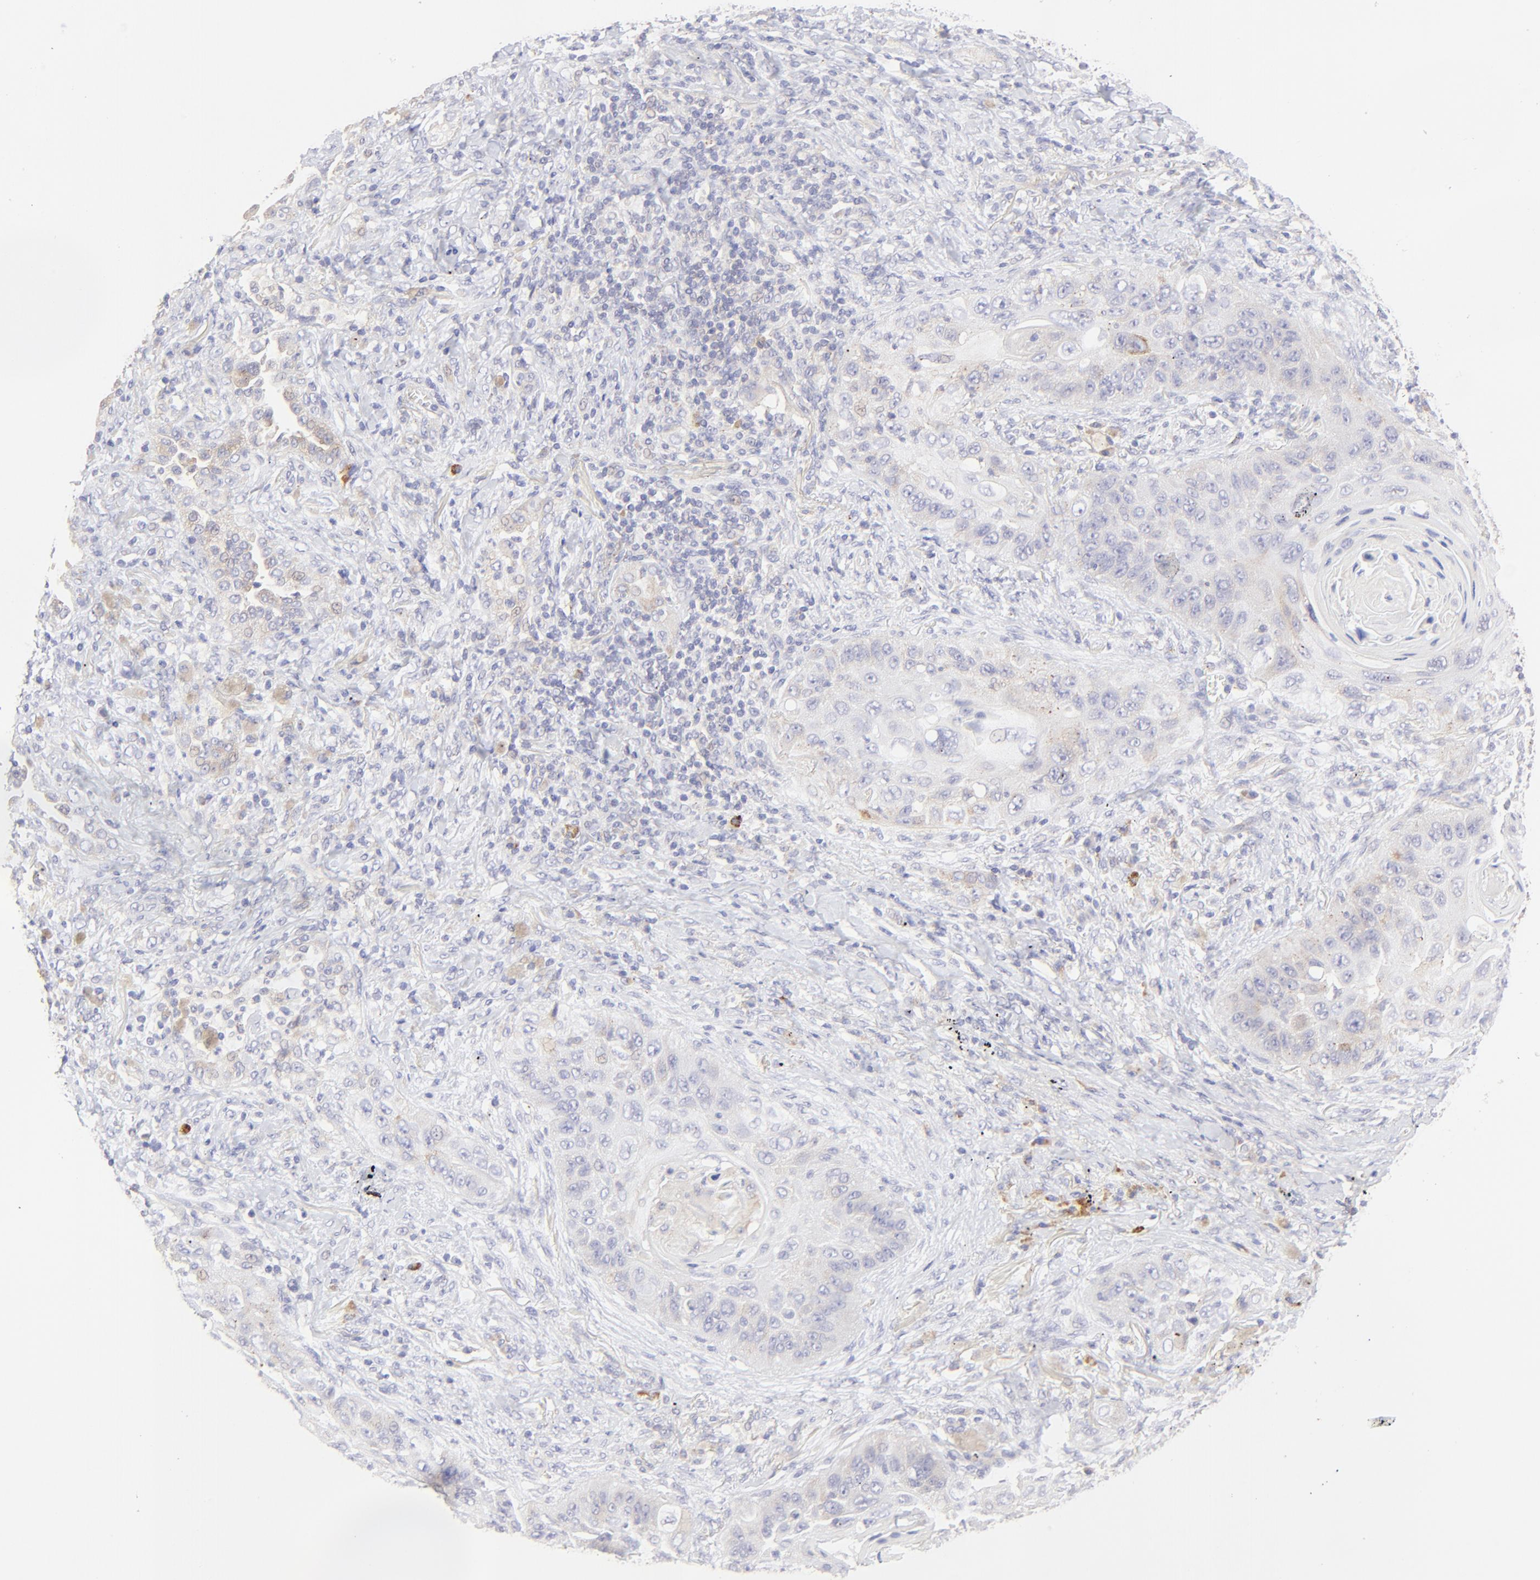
{"staining": {"intensity": "negative", "quantity": "none", "location": "none"}, "tissue": "lung cancer", "cell_type": "Tumor cells", "image_type": "cancer", "snomed": [{"axis": "morphology", "description": "Squamous cell carcinoma, NOS"}, {"axis": "topography", "description": "Lung"}], "caption": "Tumor cells are negative for protein expression in human squamous cell carcinoma (lung).", "gene": "LHFPL1", "patient": {"sex": "female", "age": 67}}